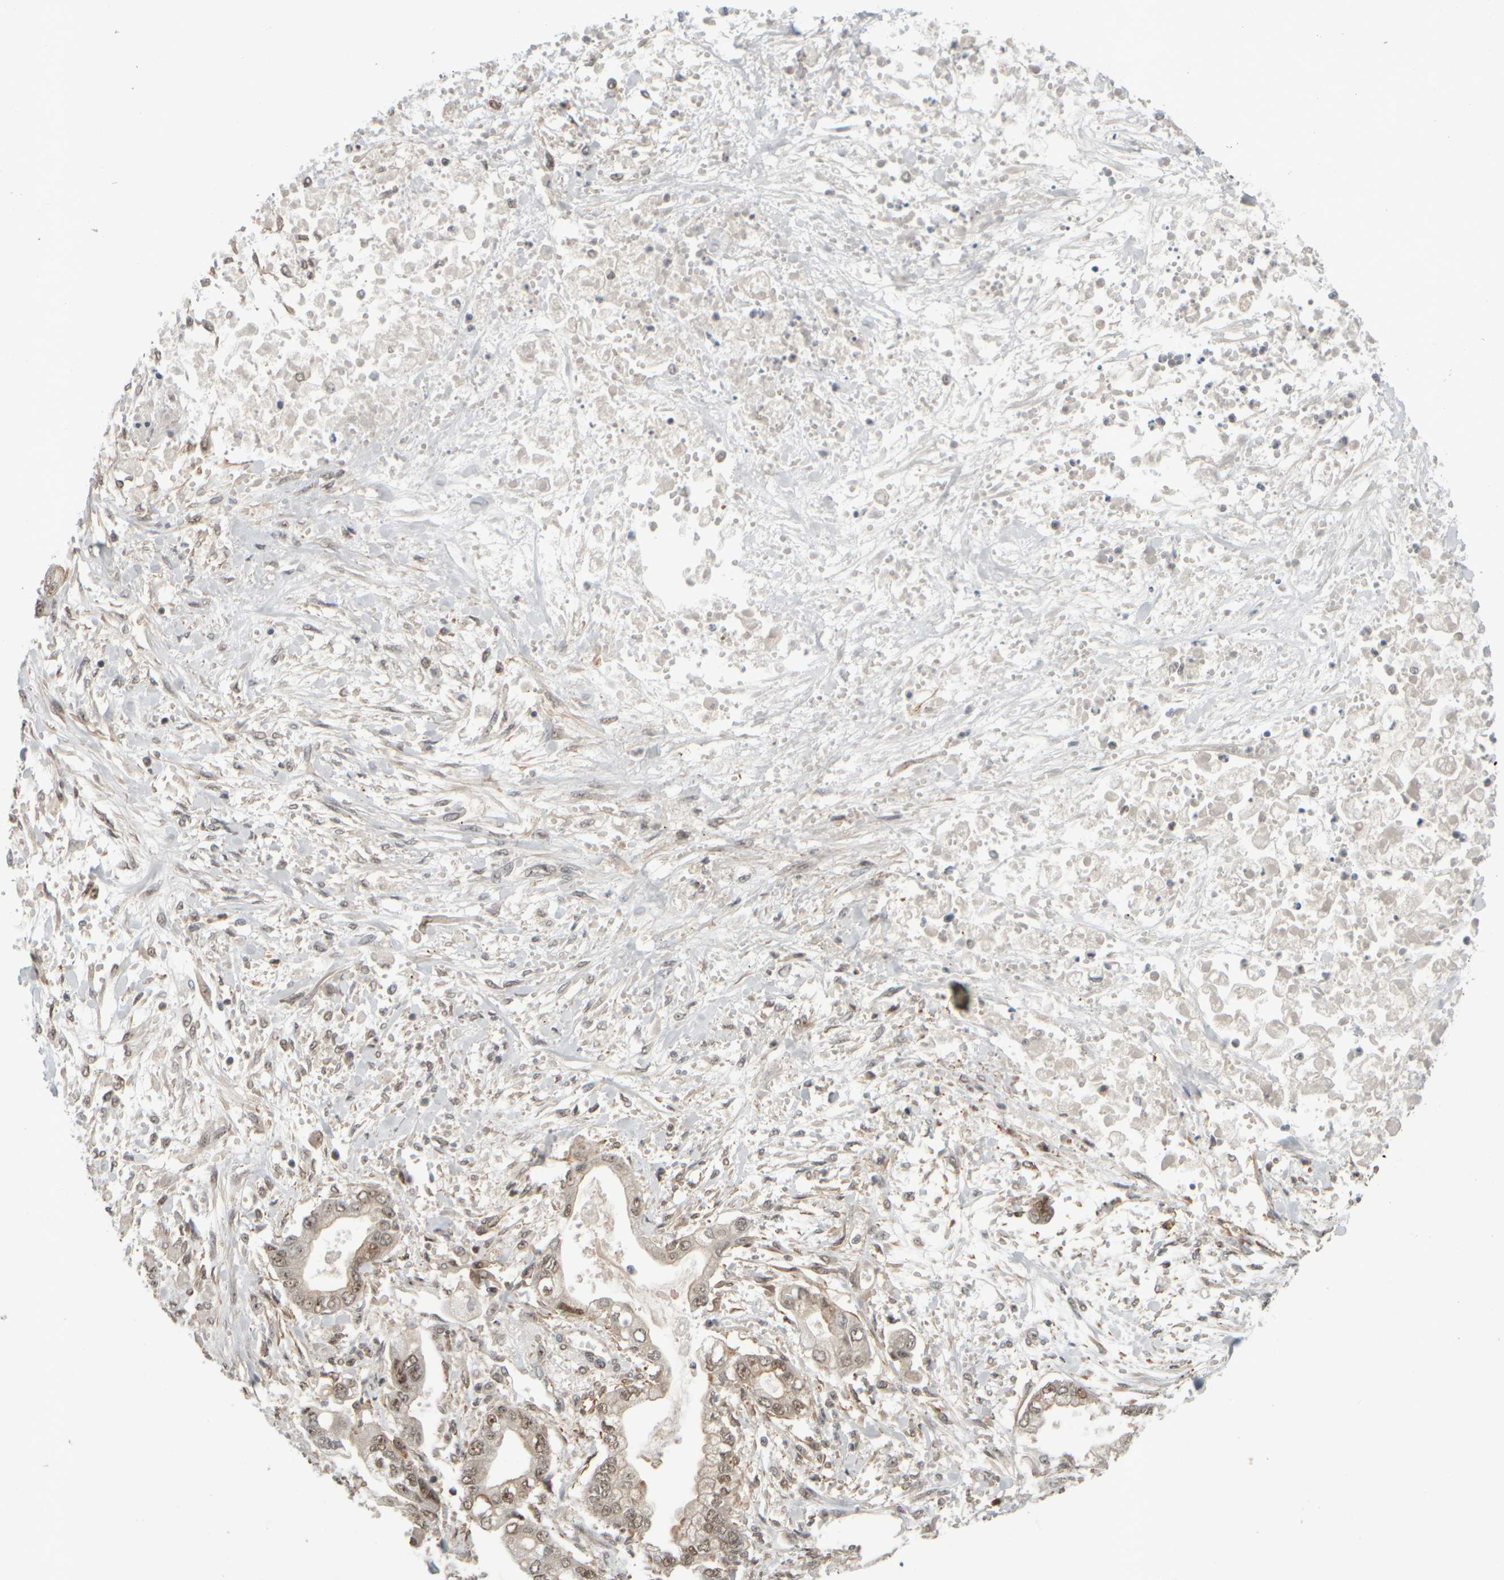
{"staining": {"intensity": "moderate", "quantity": "25%-75%", "location": "nuclear"}, "tissue": "stomach cancer", "cell_type": "Tumor cells", "image_type": "cancer", "snomed": [{"axis": "morphology", "description": "Normal tissue, NOS"}, {"axis": "morphology", "description": "Adenocarcinoma, NOS"}, {"axis": "topography", "description": "Stomach"}], "caption": "Immunohistochemical staining of human adenocarcinoma (stomach) exhibits moderate nuclear protein staining in about 25%-75% of tumor cells.", "gene": "SYNRG", "patient": {"sex": "male", "age": 62}}